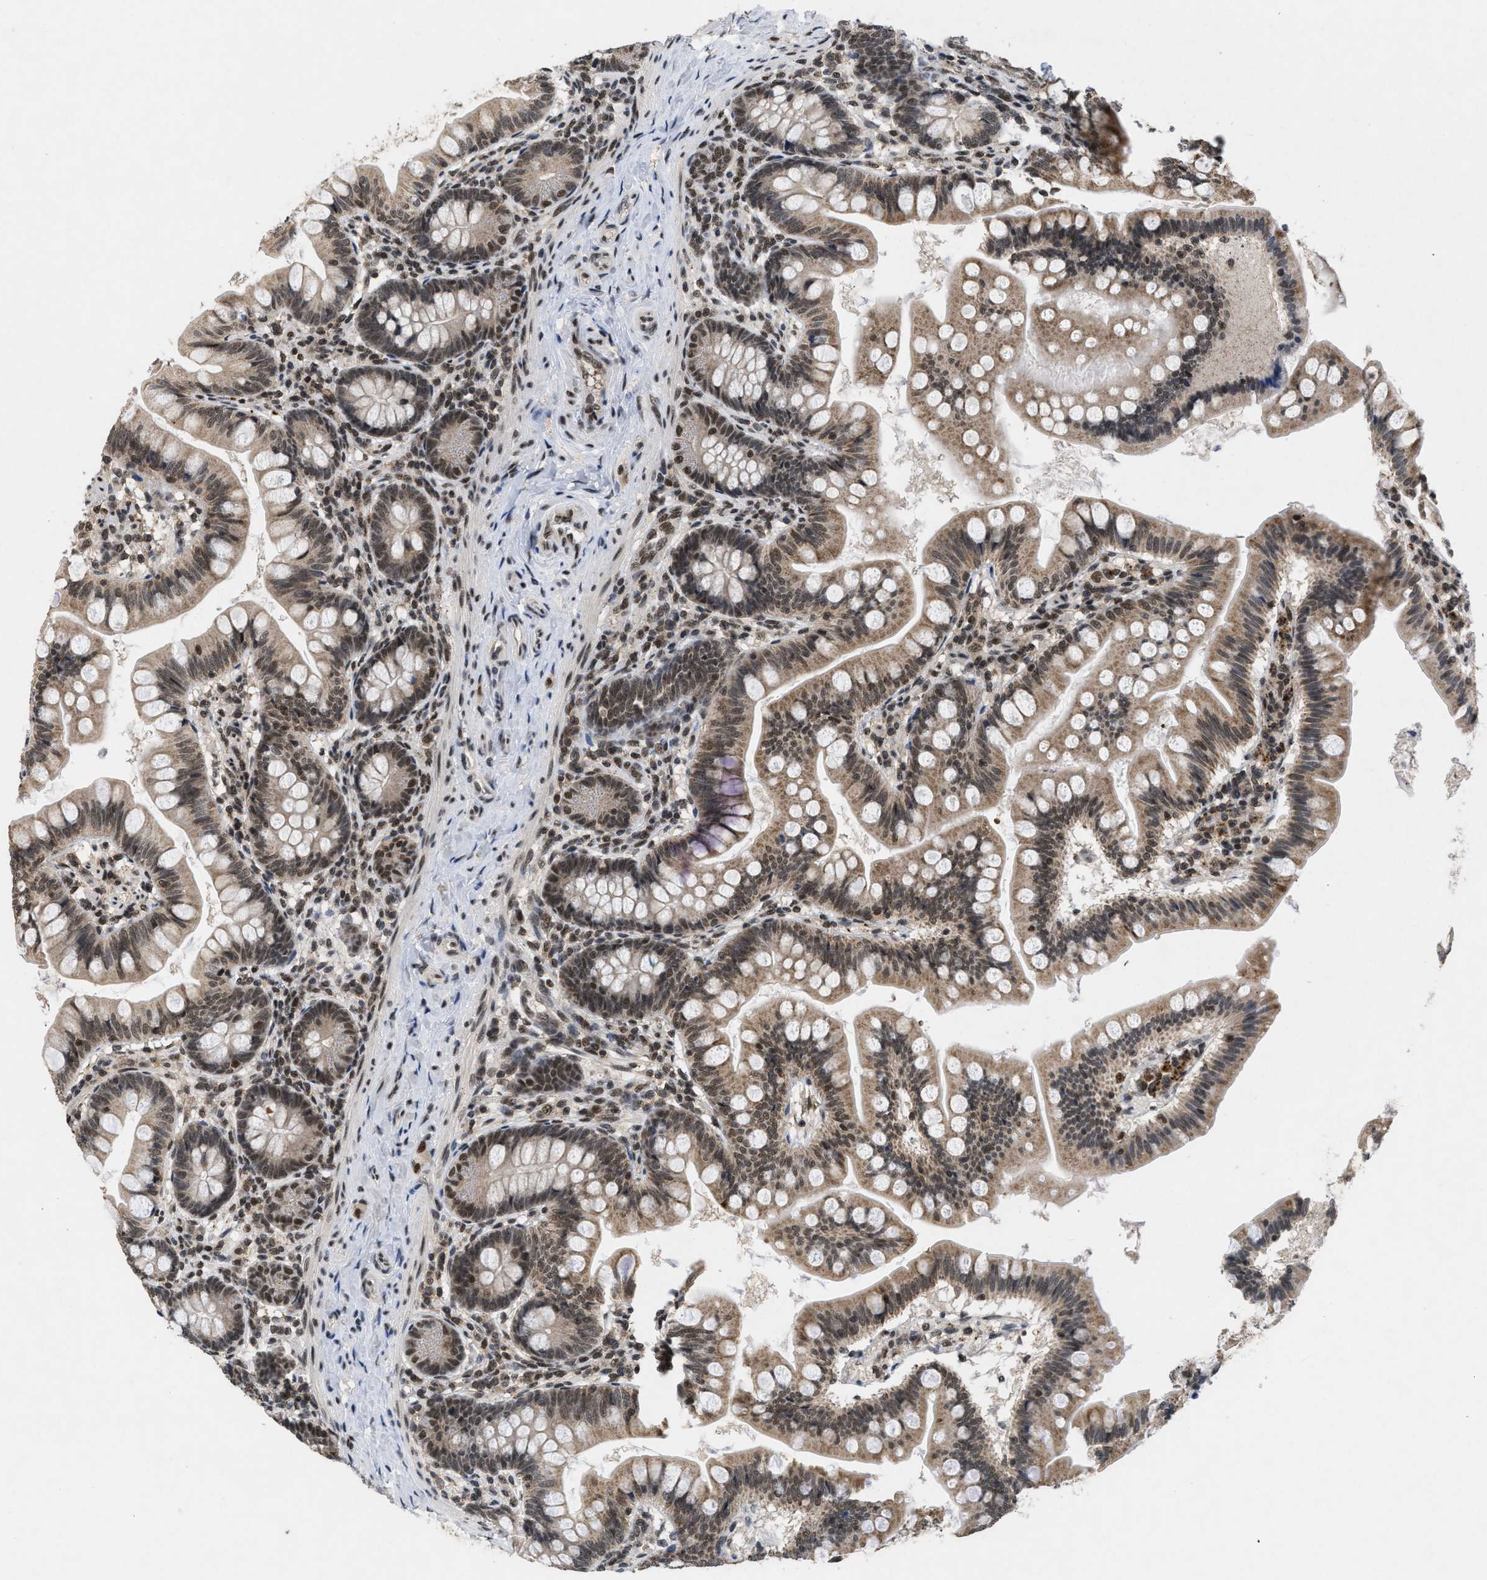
{"staining": {"intensity": "moderate", "quantity": ">75%", "location": "cytoplasmic/membranous,nuclear"}, "tissue": "small intestine", "cell_type": "Glandular cells", "image_type": "normal", "snomed": [{"axis": "morphology", "description": "Normal tissue, NOS"}, {"axis": "topography", "description": "Small intestine"}], "caption": "Protein expression analysis of normal small intestine reveals moderate cytoplasmic/membranous,nuclear expression in about >75% of glandular cells. The protein is stained brown, and the nuclei are stained in blue (DAB (3,3'-diaminobenzidine) IHC with brightfield microscopy, high magnification).", "gene": "ZNF346", "patient": {"sex": "male", "age": 7}}